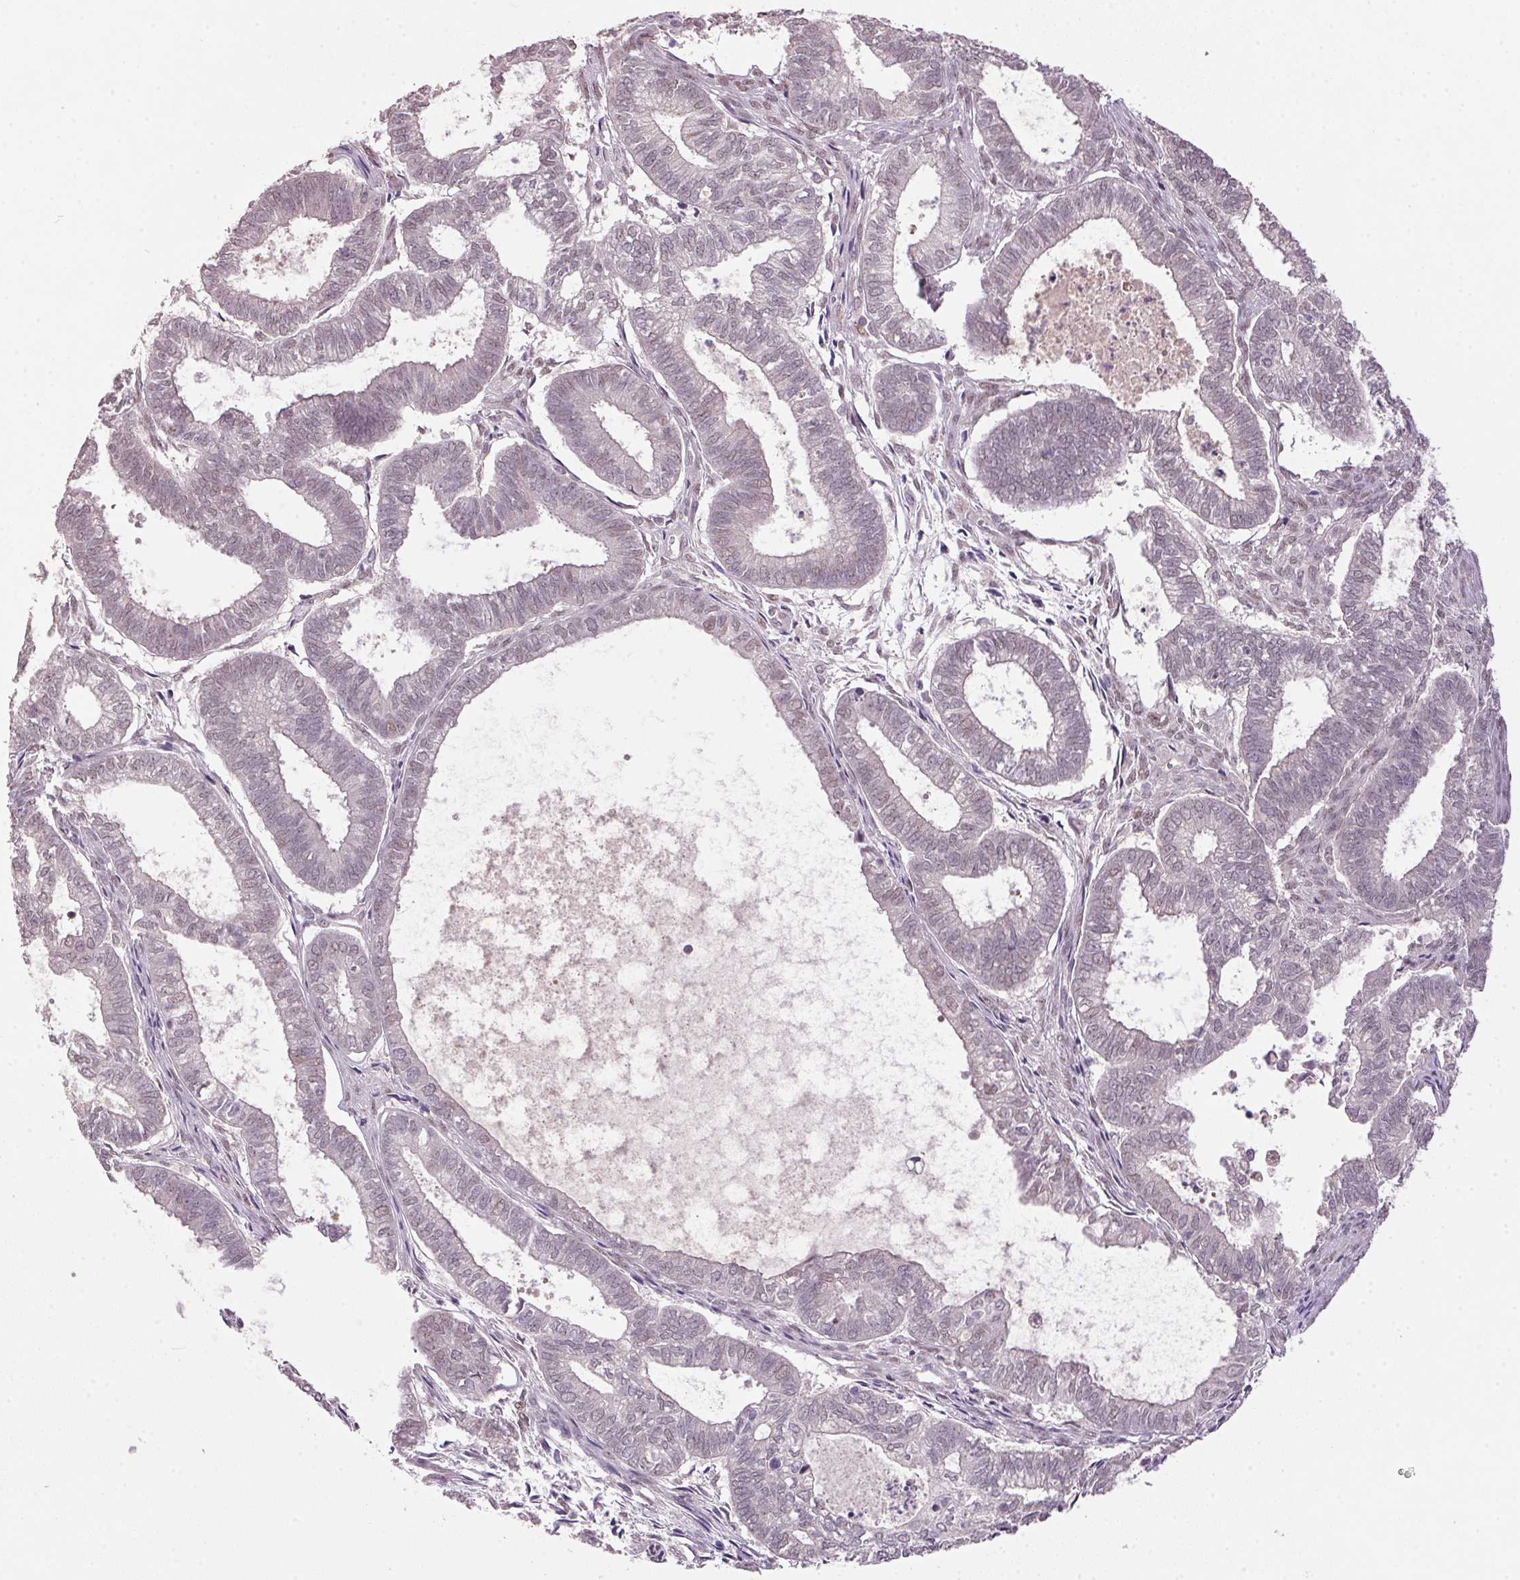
{"staining": {"intensity": "negative", "quantity": "none", "location": "none"}, "tissue": "ovarian cancer", "cell_type": "Tumor cells", "image_type": "cancer", "snomed": [{"axis": "morphology", "description": "Carcinoma, endometroid"}, {"axis": "topography", "description": "Ovary"}], "caption": "Tumor cells are negative for brown protein staining in ovarian cancer. (DAB immunohistochemistry with hematoxylin counter stain).", "gene": "ZBTB4", "patient": {"sex": "female", "age": 64}}